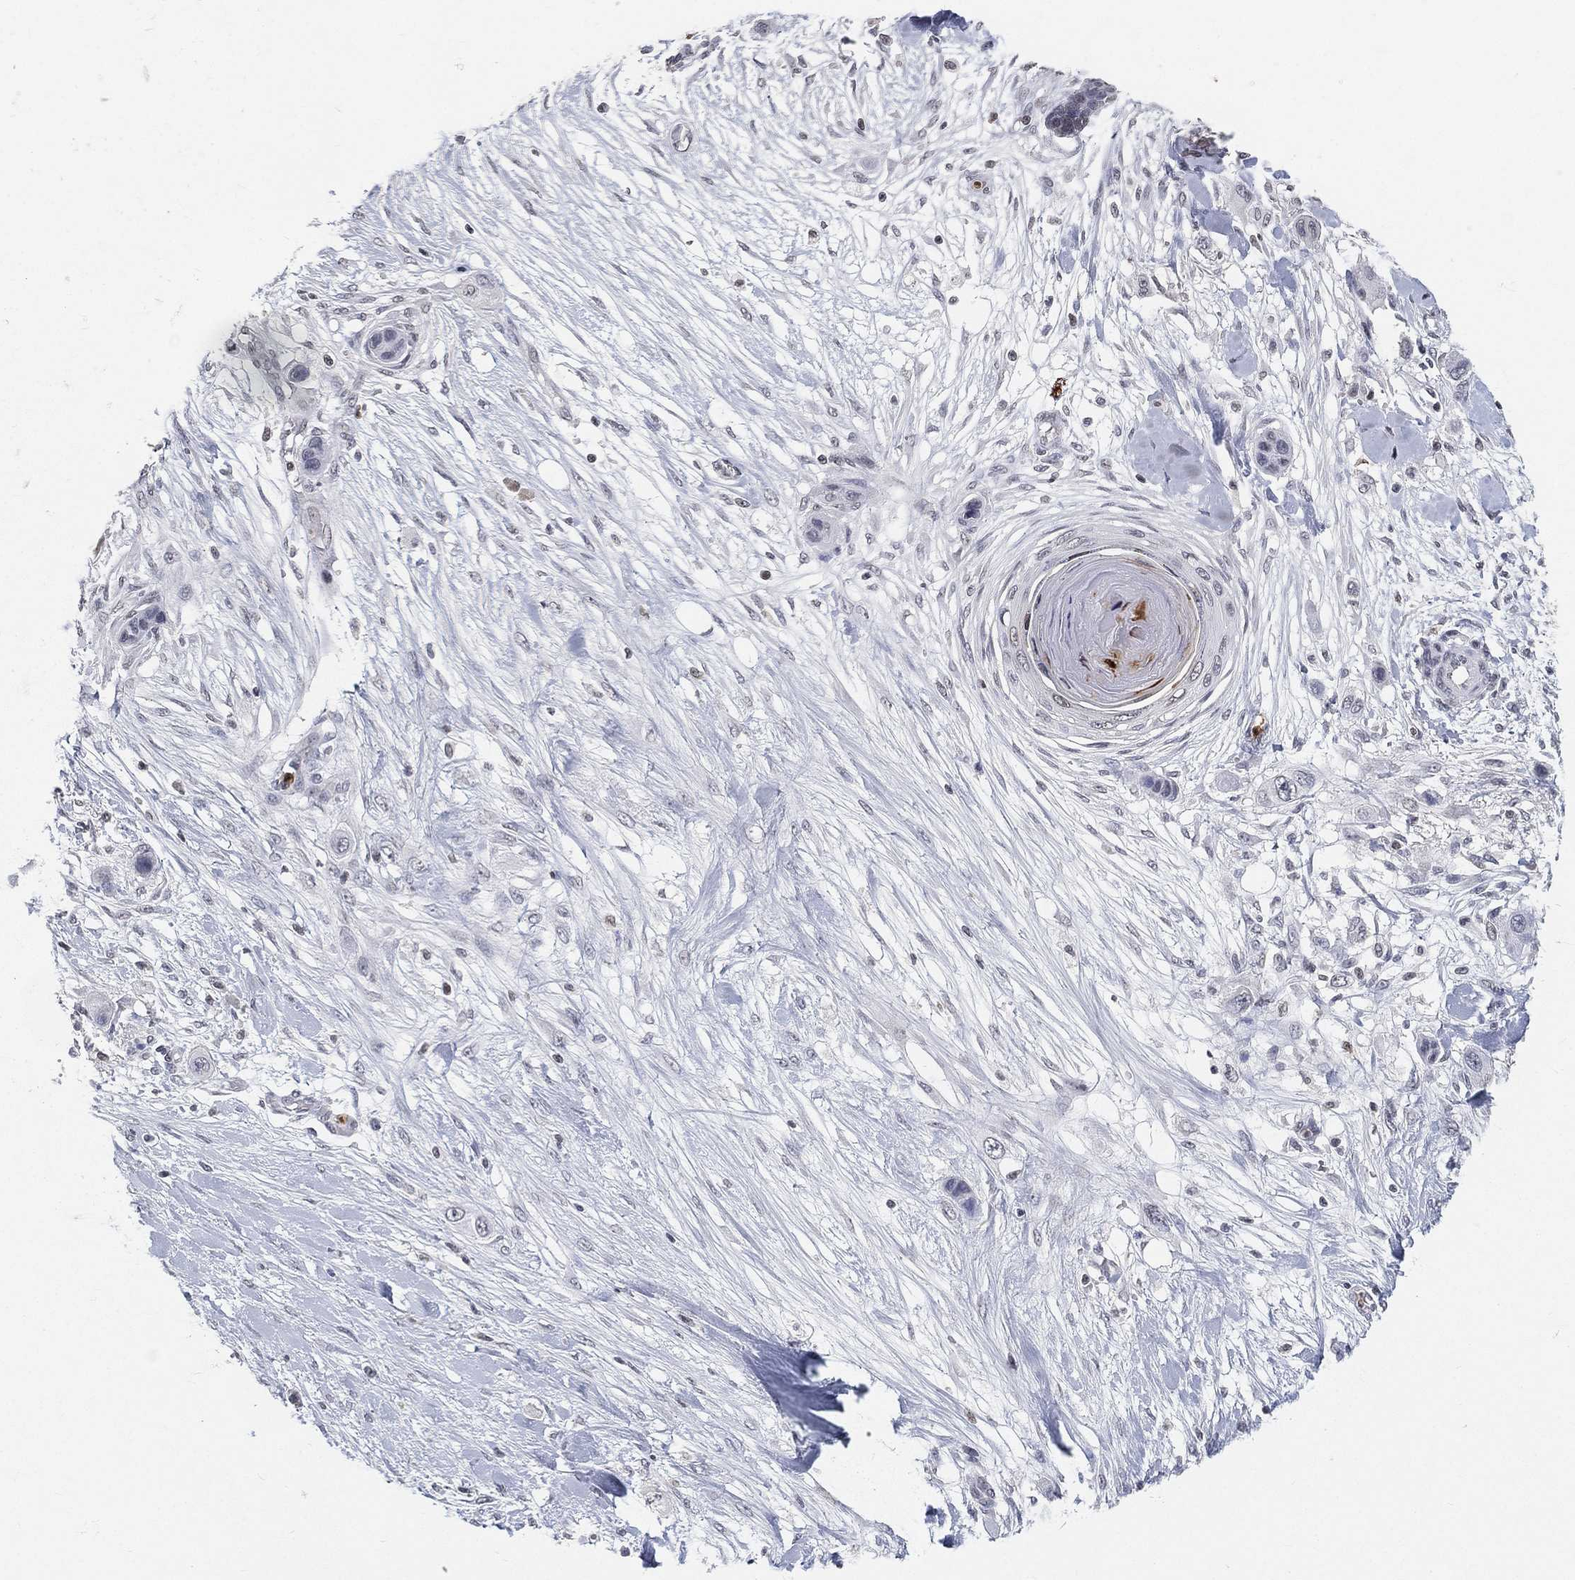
{"staining": {"intensity": "negative", "quantity": "none", "location": "none"}, "tissue": "skin cancer", "cell_type": "Tumor cells", "image_type": "cancer", "snomed": [{"axis": "morphology", "description": "Squamous cell carcinoma, NOS"}, {"axis": "topography", "description": "Skin"}], "caption": "This is an IHC image of human skin cancer. There is no expression in tumor cells.", "gene": "ARG1", "patient": {"sex": "male", "age": 79}}